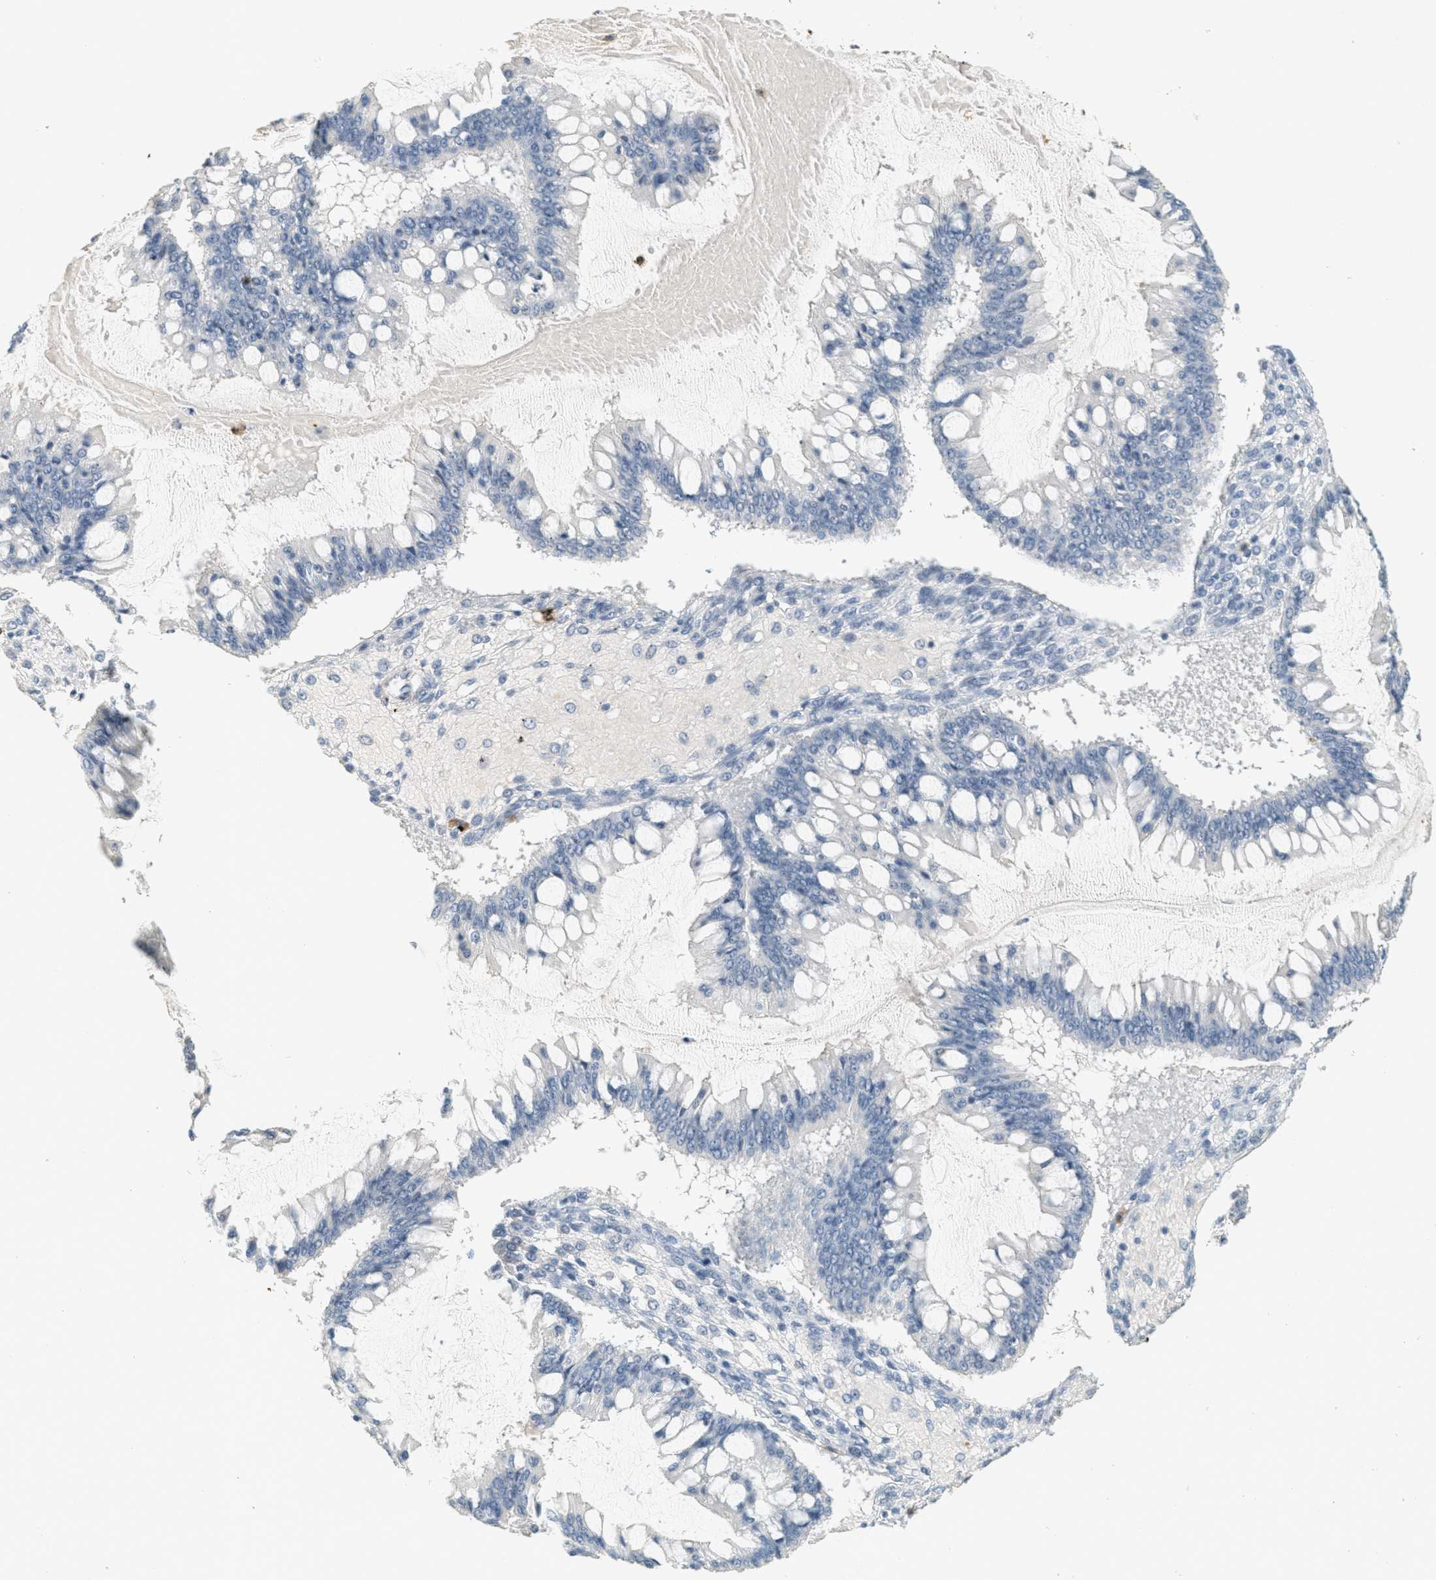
{"staining": {"intensity": "negative", "quantity": "none", "location": "none"}, "tissue": "ovarian cancer", "cell_type": "Tumor cells", "image_type": "cancer", "snomed": [{"axis": "morphology", "description": "Cystadenocarcinoma, mucinous, NOS"}, {"axis": "topography", "description": "Ovary"}], "caption": "An immunohistochemistry (IHC) micrograph of mucinous cystadenocarcinoma (ovarian) is shown. There is no staining in tumor cells of mucinous cystadenocarcinoma (ovarian).", "gene": "LSP1", "patient": {"sex": "female", "age": 73}}